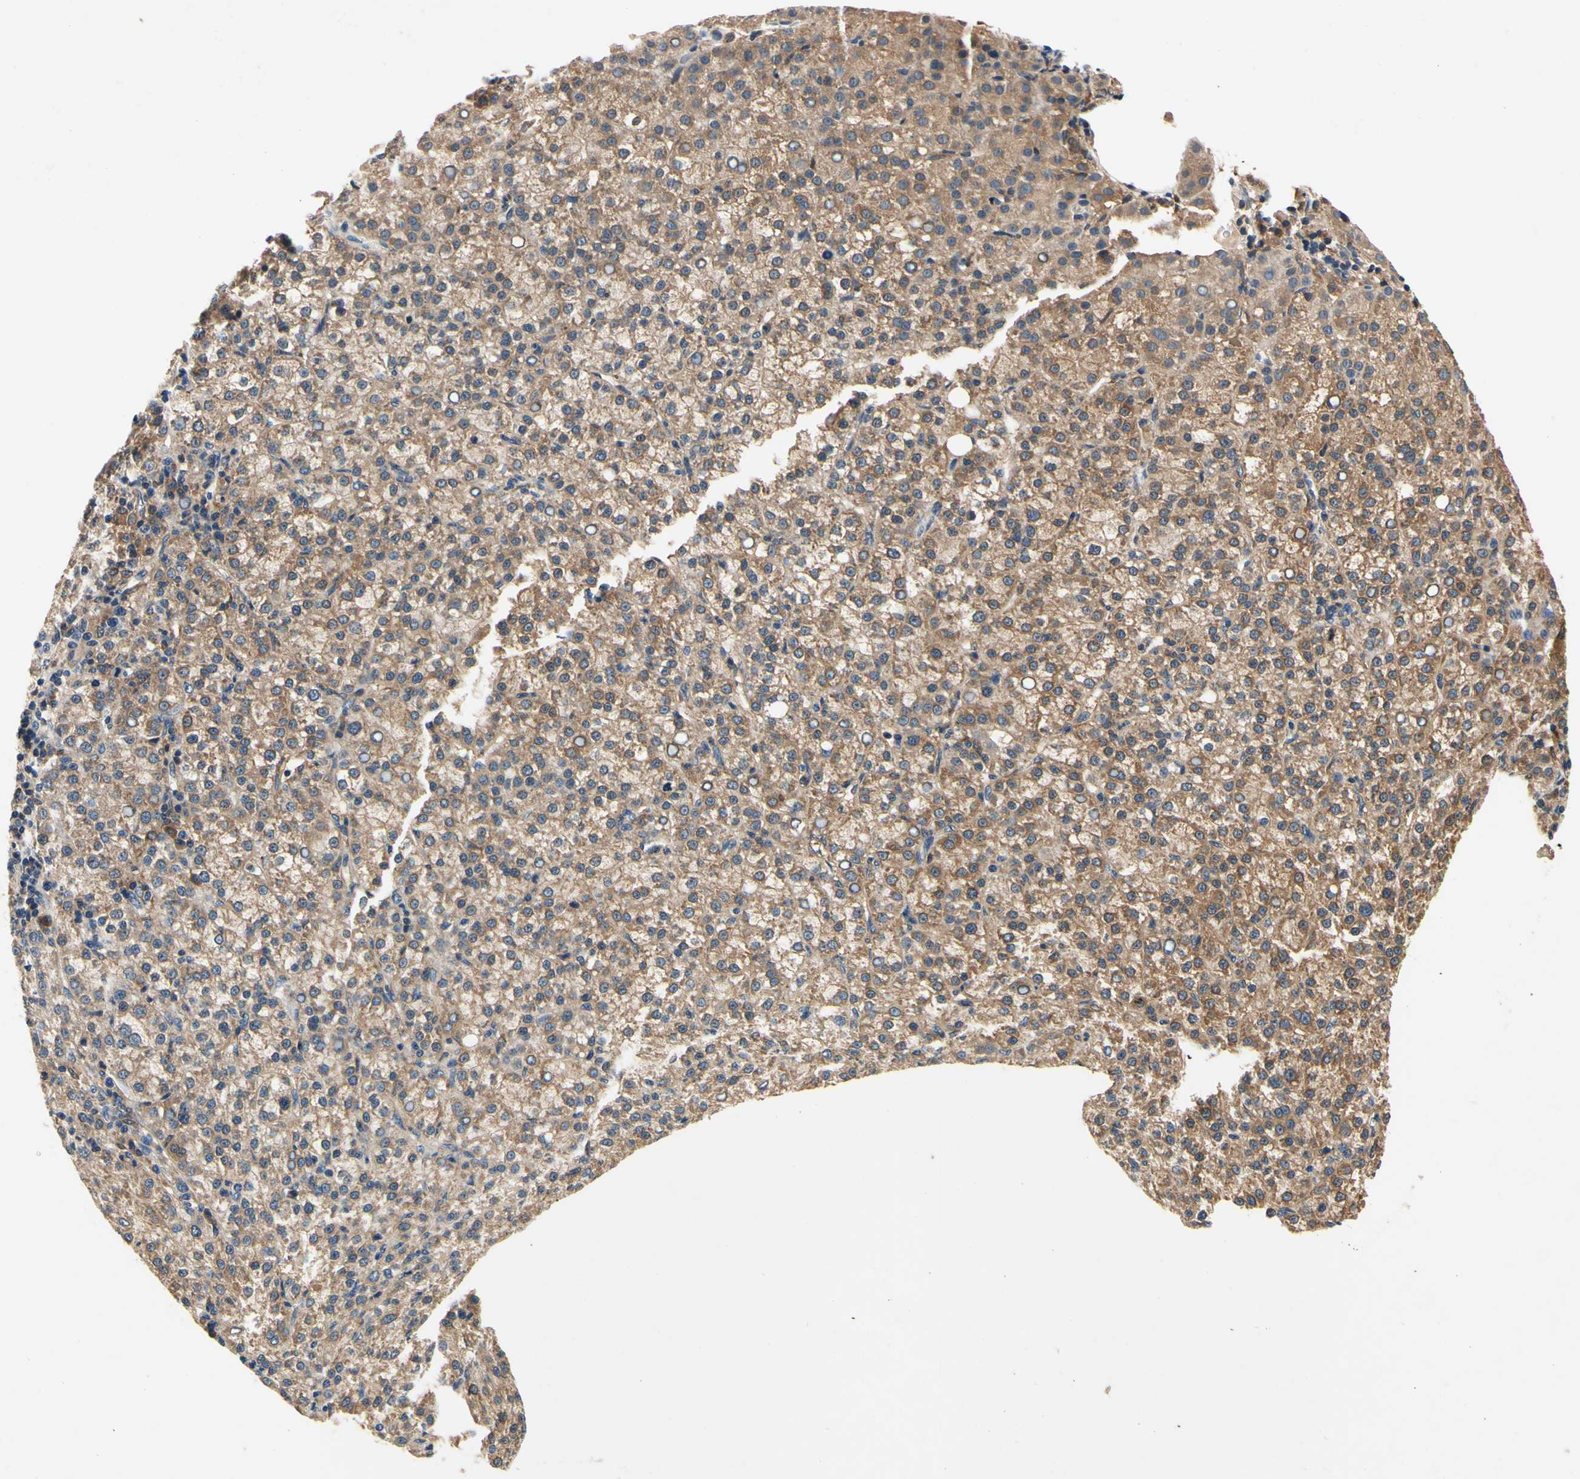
{"staining": {"intensity": "moderate", "quantity": ">75%", "location": "cytoplasmic/membranous"}, "tissue": "liver cancer", "cell_type": "Tumor cells", "image_type": "cancer", "snomed": [{"axis": "morphology", "description": "Carcinoma, Hepatocellular, NOS"}, {"axis": "topography", "description": "Liver"}], "caption": "Immunohistochemical staining of human hepatocellular carcinoma (liver) exhibits moderate cytoplasmic/membranous protein positivity in about >75% of tumor cells.", "gene": "PLA2G4A", "patient": {"sex": "female", "age": 58}}